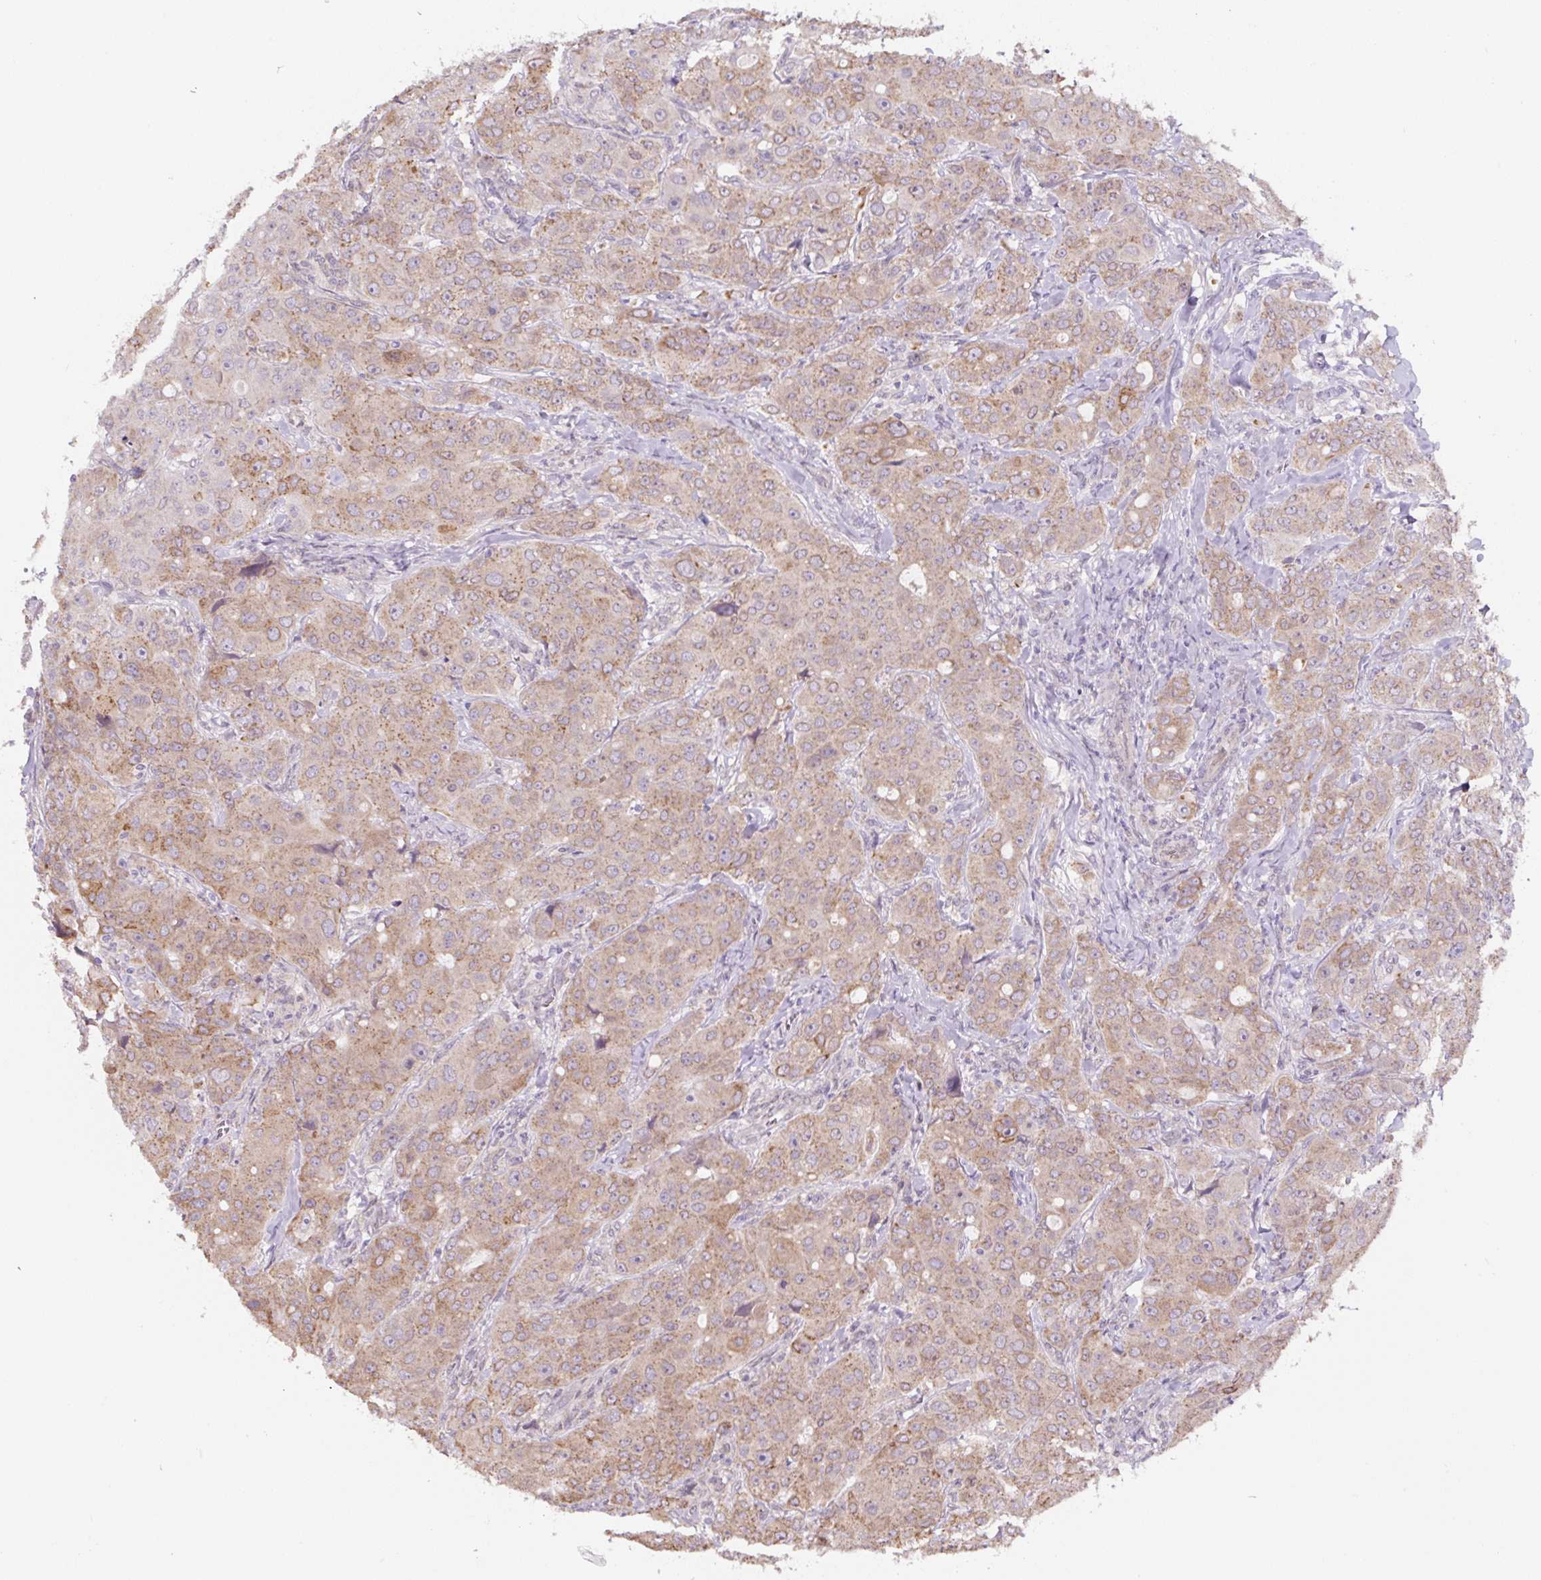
{"staining": {"intensity": "moderate", "quantity": ">75%", "location": "cytoplasmic/membranous"}, "tissue": "breast cancer", "cell_type": "Tumor cells", "image_type": "cancer", "snomed": [{"axis": "morphology", "description": "Duct carcinoma"}, {"axis": "topography", "description": "Breast"}], "caption": "The micrograph reveals staining of breast intraductal carcinoma, revealing moderate cytoplasmic/membranous protein positivity (brown color) within tumor cells.", "gene": "ASRGL1", "patient": {"sex": "female", "age": 43}}